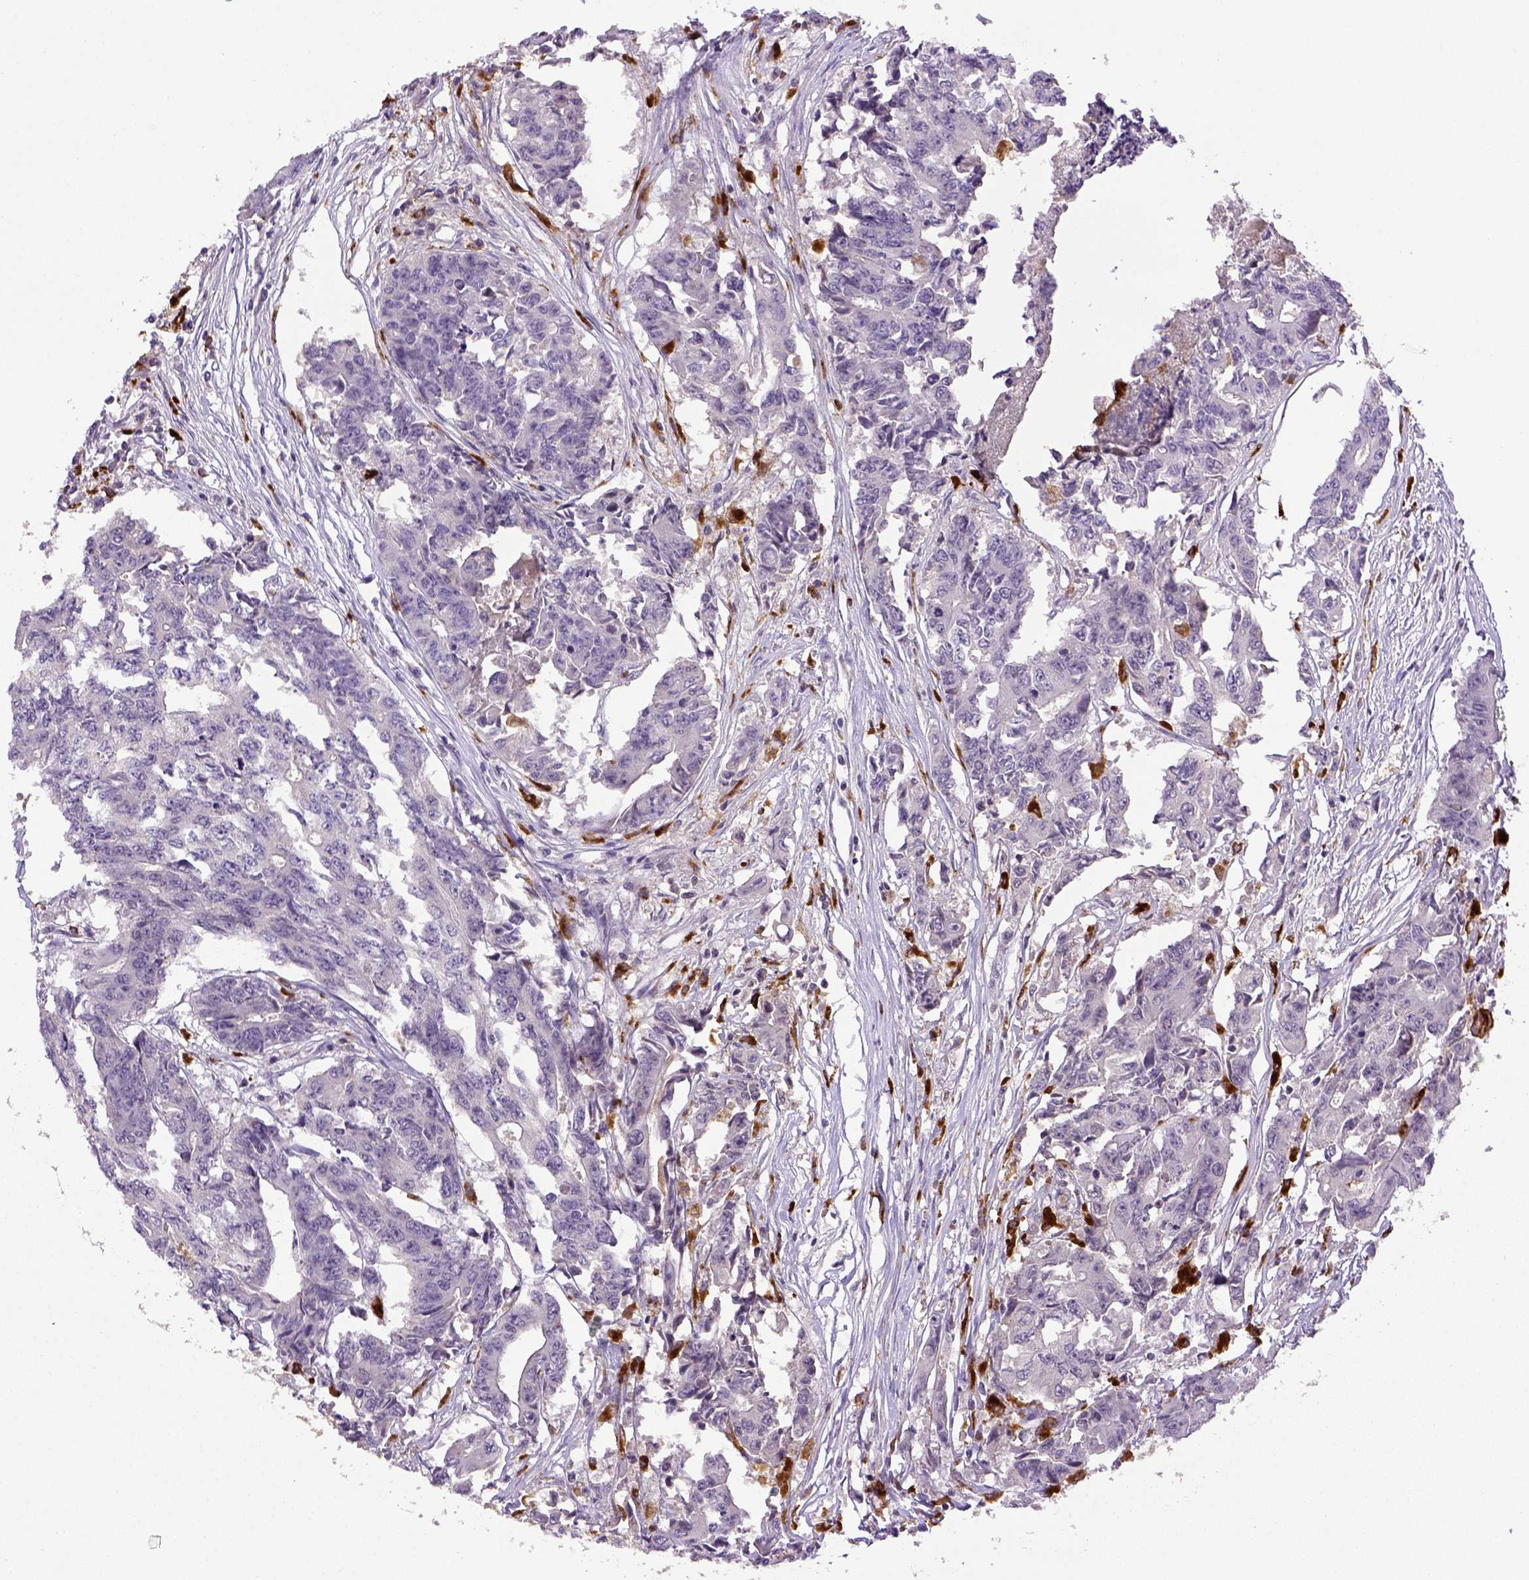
{"staining": {"intensity": "negative", "quantity": "none", "location": "none"}, "tissue": "colorectal cancer", "cell_type": "Tumor cells", "image_type": "cancer", "snomed": [{"axis": "morphology", "description": "Adenocarcinoma, NOS"}, {"axis": "topography", "description": "Rectum"}], "caption": "Colorectal cancer was stained to show a protein in brown. There is no significant staining in tumor cells.", "gene": "CD68", "patient": {"sex": "male", "age": 54}}